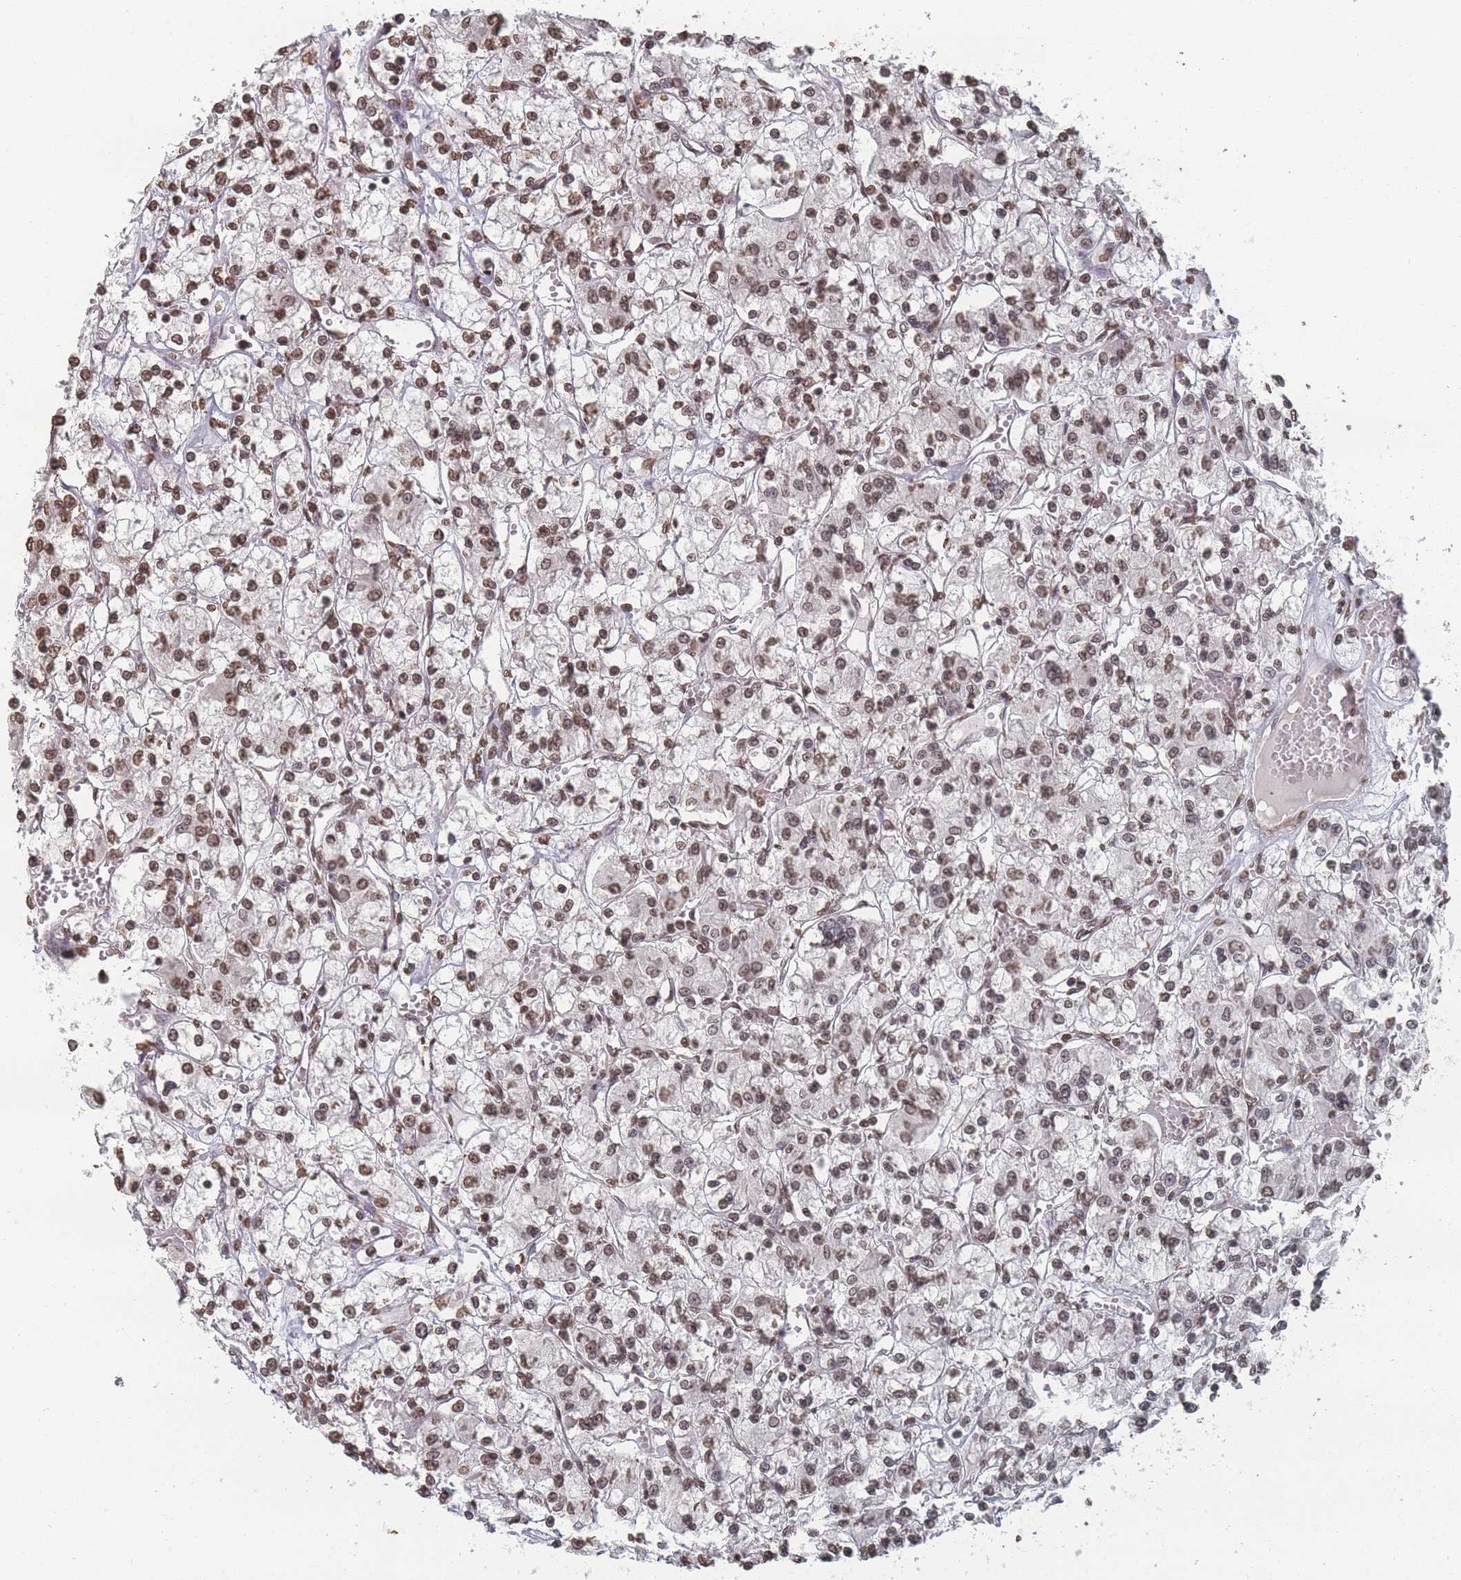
{"staining": {"intensity": "moderate", "quantity": ">75%", "location": "nuclear"}, "tissue": "renal cancer", "cell_type": "Tumor cells", "image_type": "cancer", "snomed": [{"axis": "morphology", "description": "Adenocarcinoma, NOS"}, {"axis": "topography", "description": "Kidney"}], "caption": "Protein analysis of renal adenocarcinoma tissue shows moderate nuclear positivity in approximately >75% of tumor cells. (DAB IHC with brightfield microscopy, high magnification).", "gene": "PLEKHG5", "patient": {"sex": "female", "age": 59}}